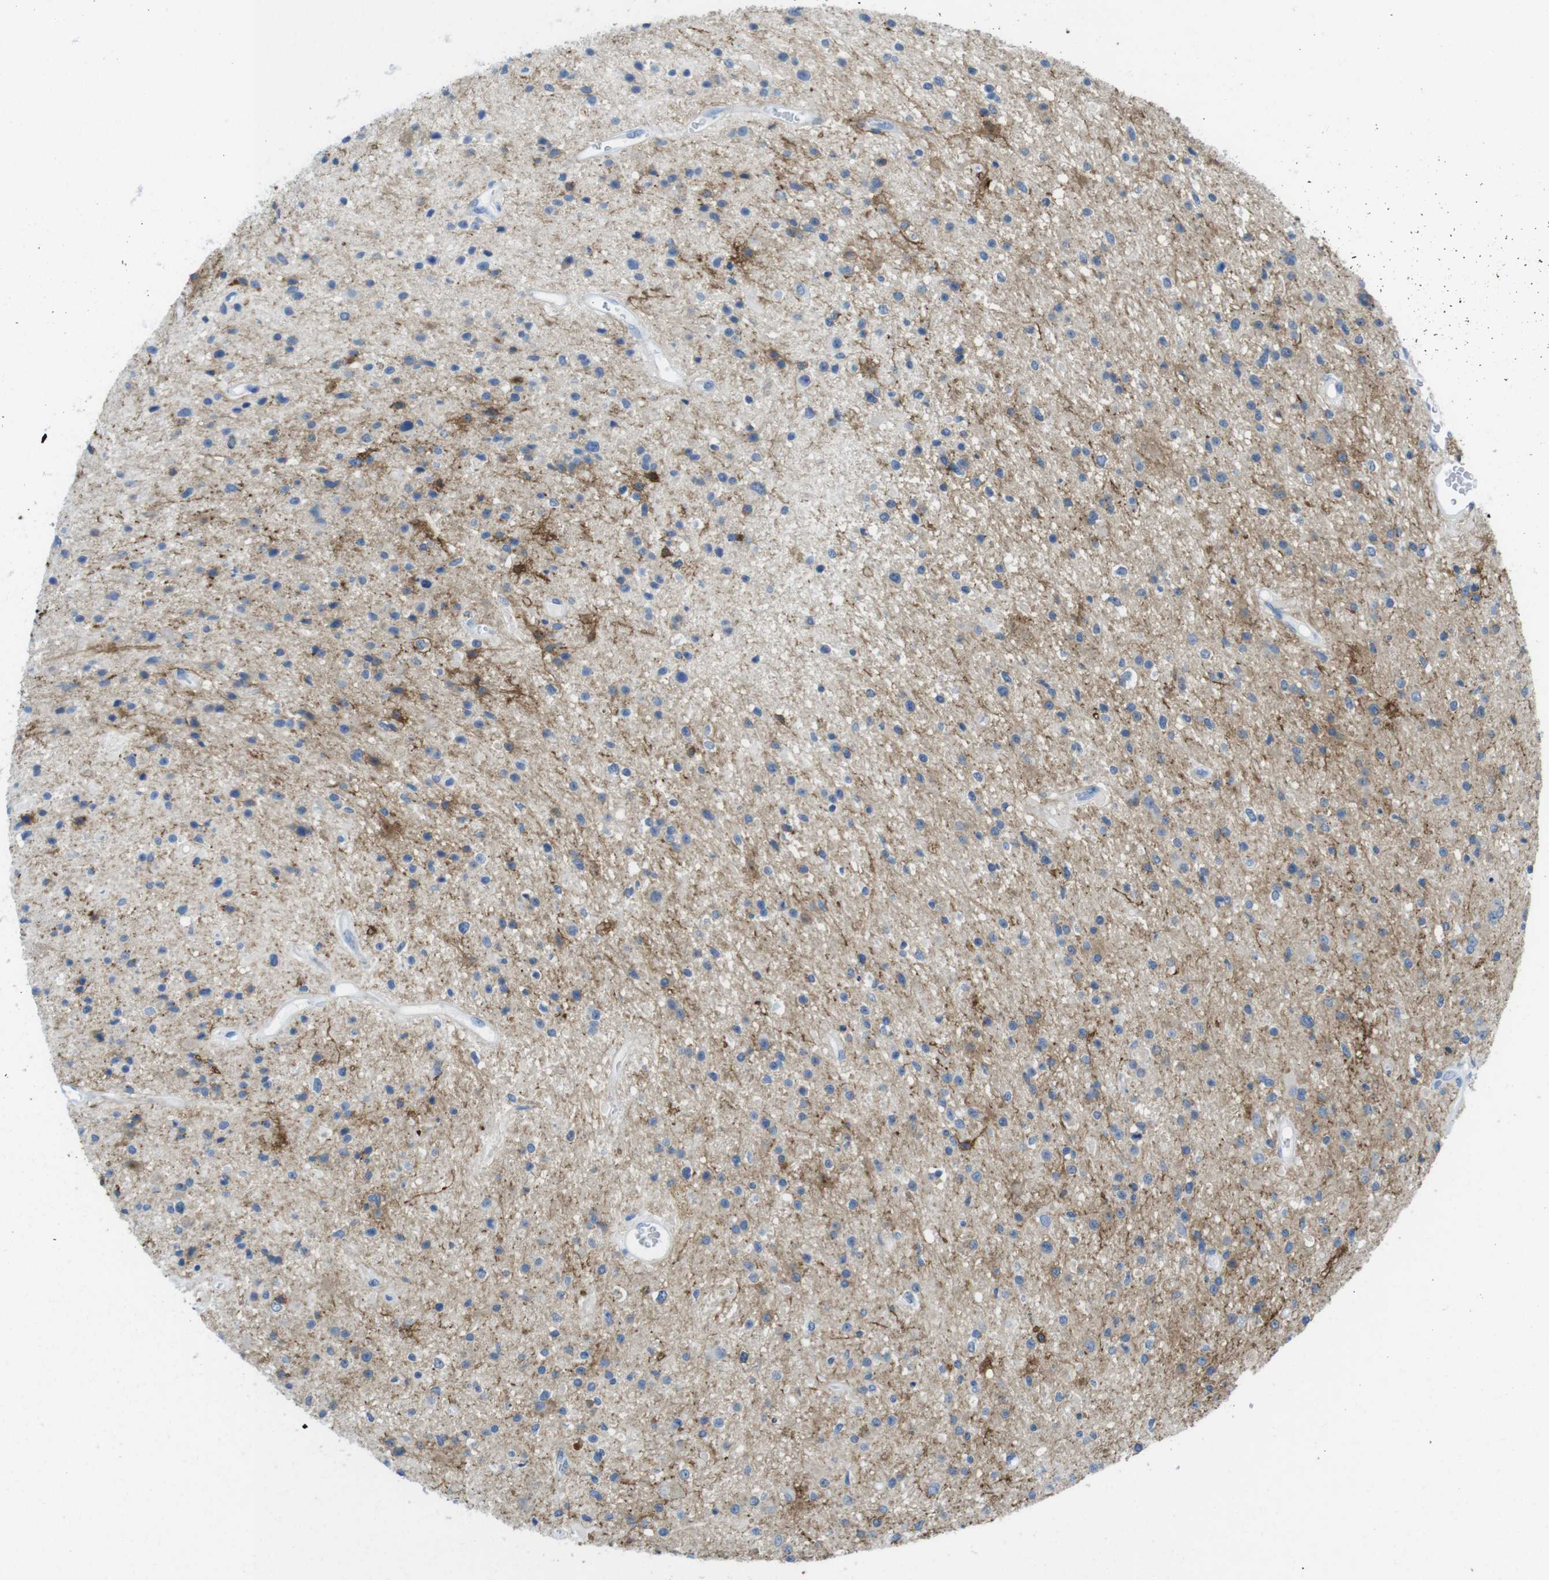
{"staining": {"intensity": "moderate", "quantity": "<25%", "location": "cytoplasmic/membranous"}, "tissue": "glioma", "cell_type": "Tumor cells", "image_type": "cancer", "snomed": [{"axis": "morphology", "description": "Glioma, malignant, High grade"}, {"axis": "topography", "description": "Brain"}], "caption": "Immunohistochemistry of human malignant glioma (high-grade) displays low levels of moderate cytoplasmic/membranous expression in approximately <25% of tumor cells. (DAB (3,3'-diaminobenzidine) = brown stain, brightfield microscopy at high magnification).", "gene": "GAP43", "patient": {"sex": "male", "age": 33}}